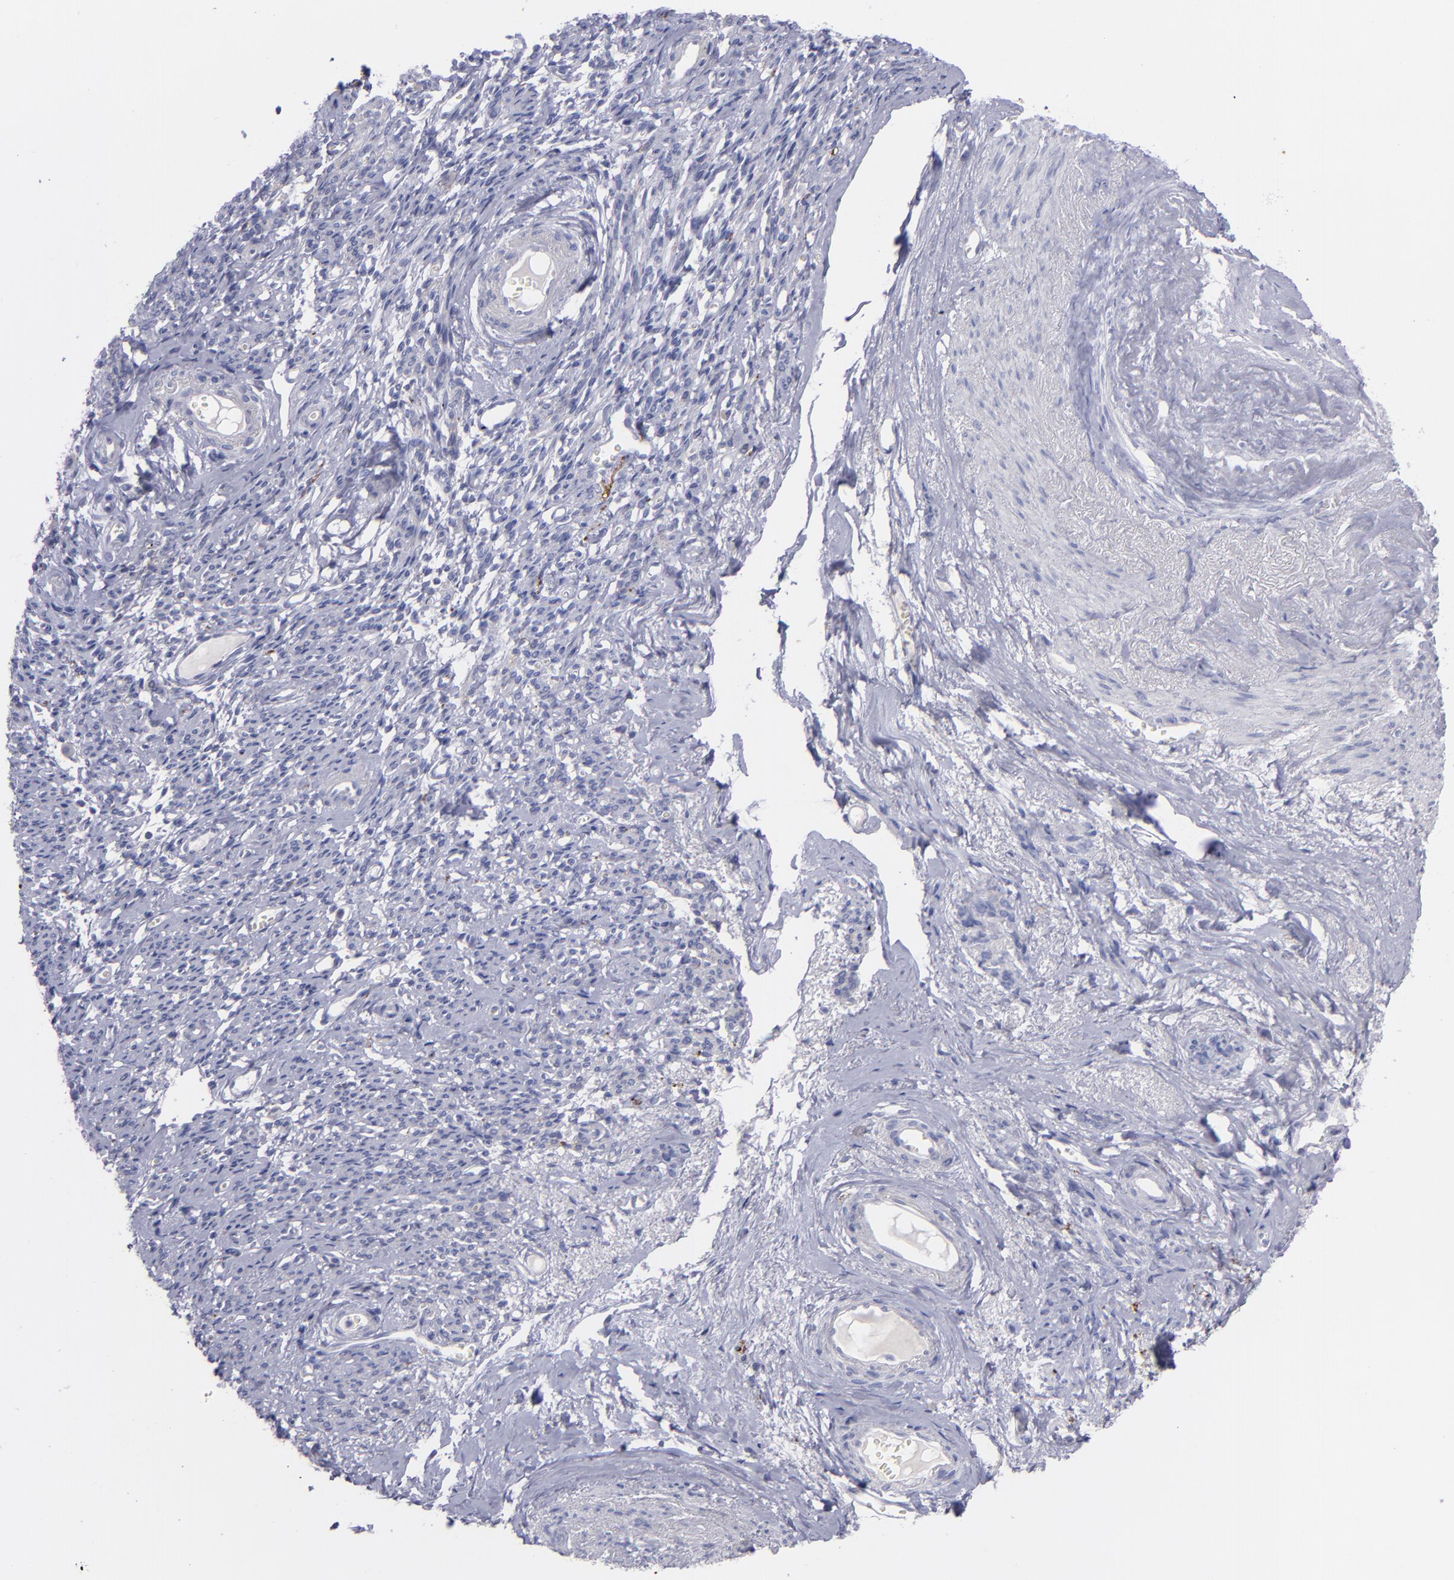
{"staining": {"intensity": "negative", "quantity": "none", "location": "none"}, "tissue": "endometrial cancer", "cell_type": "Tumor cells", "image_type": "cancer", "snomed": [{"axis": "morphology", "description": "Adenocarcinoma, NOS"}, {"axis": "topography", "description": "Endometrium"}], "caption": "Histopathology image shows no significant protein positivity in tumor cells of endometrial cancer. The staining was performed using DAB to visualize the protein expression in brown, while the nuclei were stained in blue with hematoxylin (Magnification: 20x).", "gene": "SNAP25", "patient": {"sex": "female", "age": 75}}